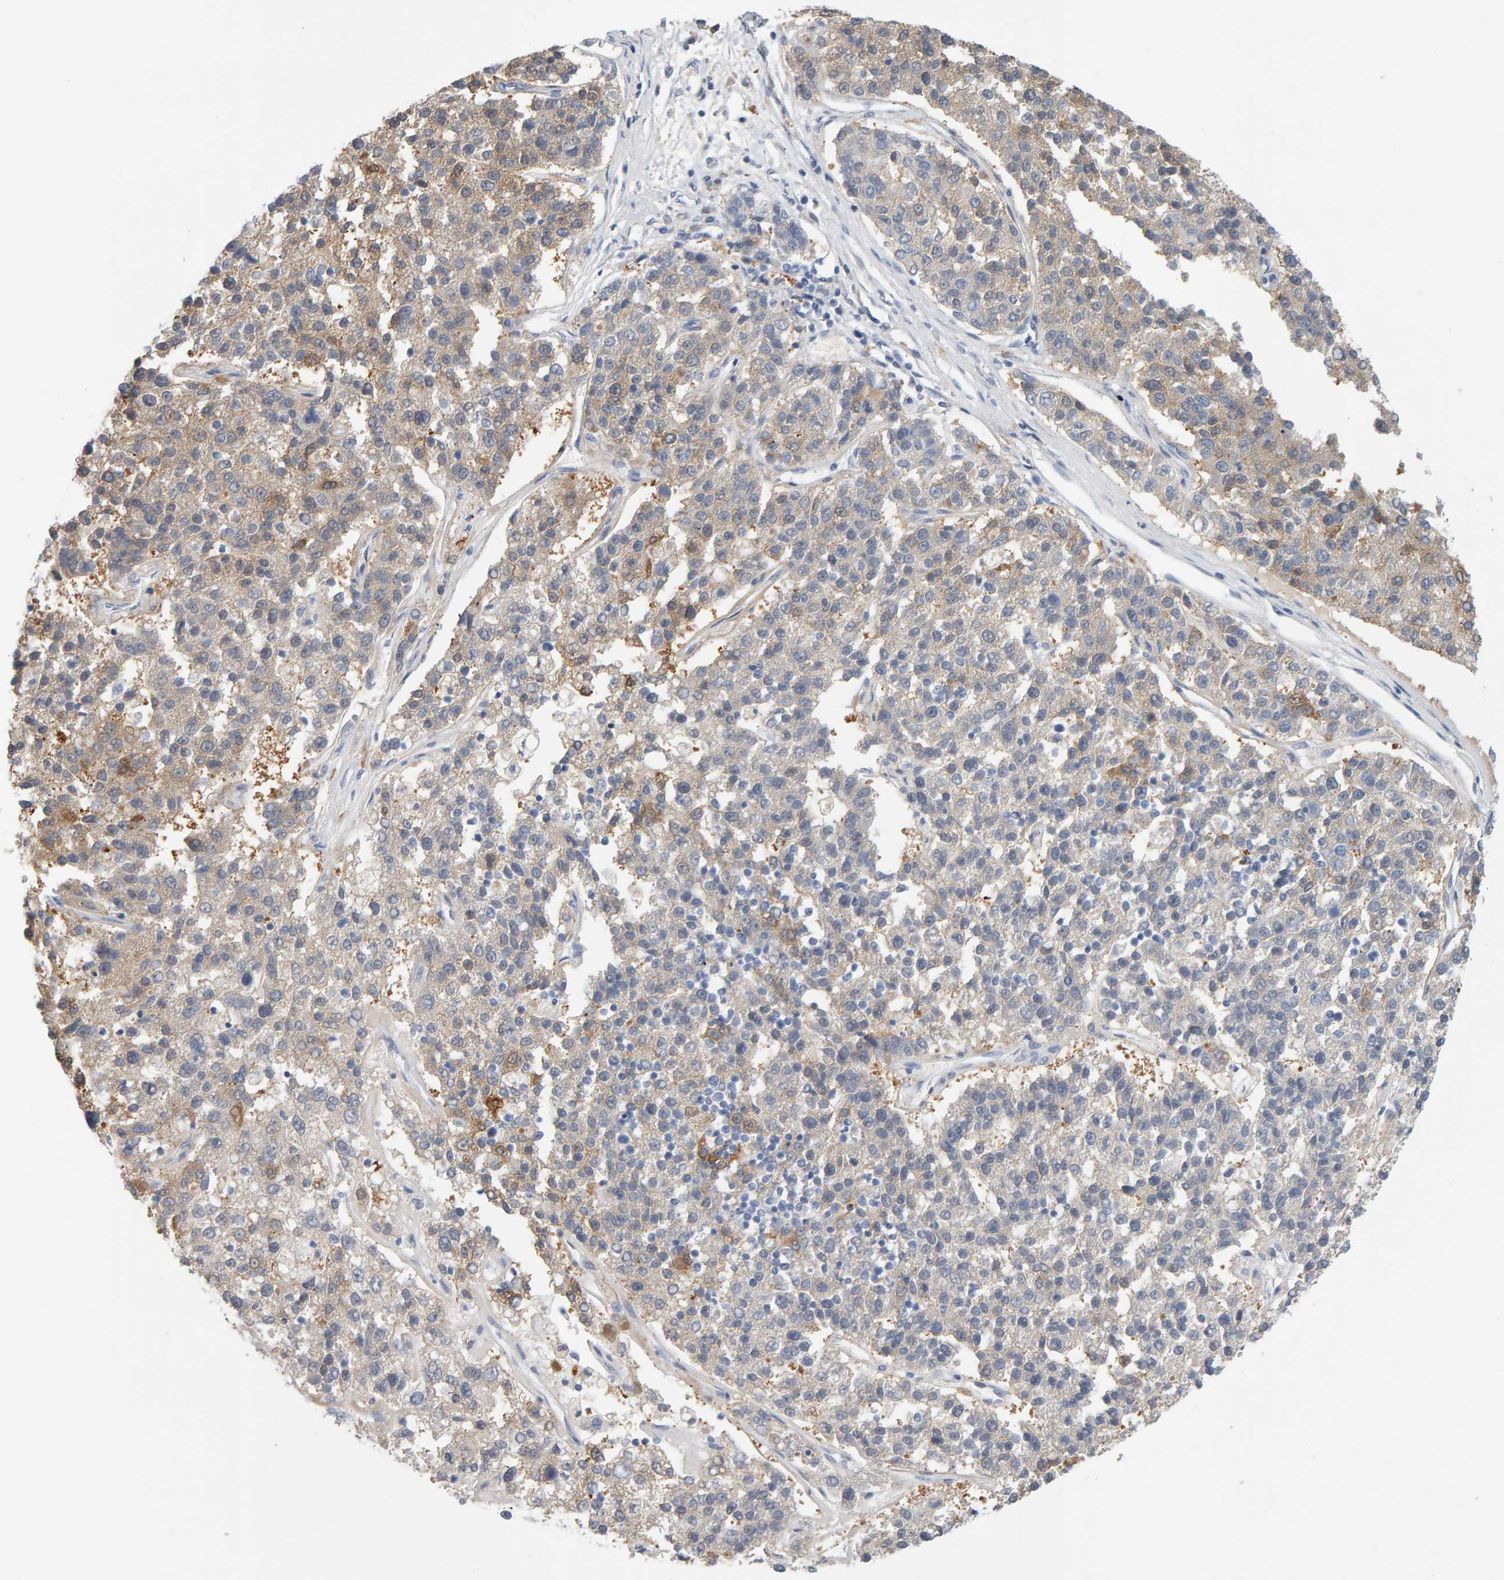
{"staining": {"intensity": "weak", "quantity": "25%-75%", "location": "cytoplasmic/membranous"}, "tissue": "pancreatic cancer", "cell_type": "Tumor cells", "image_type": "cancer", "snomed": [{"axis": "morphology", "description": "Adenocarcinoma, NOS"}, {"axis": "topography", "description": "Pancreas"}], "caption": "Pancreatic cancer (adenocarcinoma) was stained to show a protein in brown. There is low levels of weak cytoplasmic/membranous expression in approximately 25%-75% of tumor cells. The staining is performed using DAB brown chromogen to label protein expression. The nuclei are counter-stained blue using hematoxylin.", "gene": "CTH", "patient": {"sex": "female", "age": 61}}